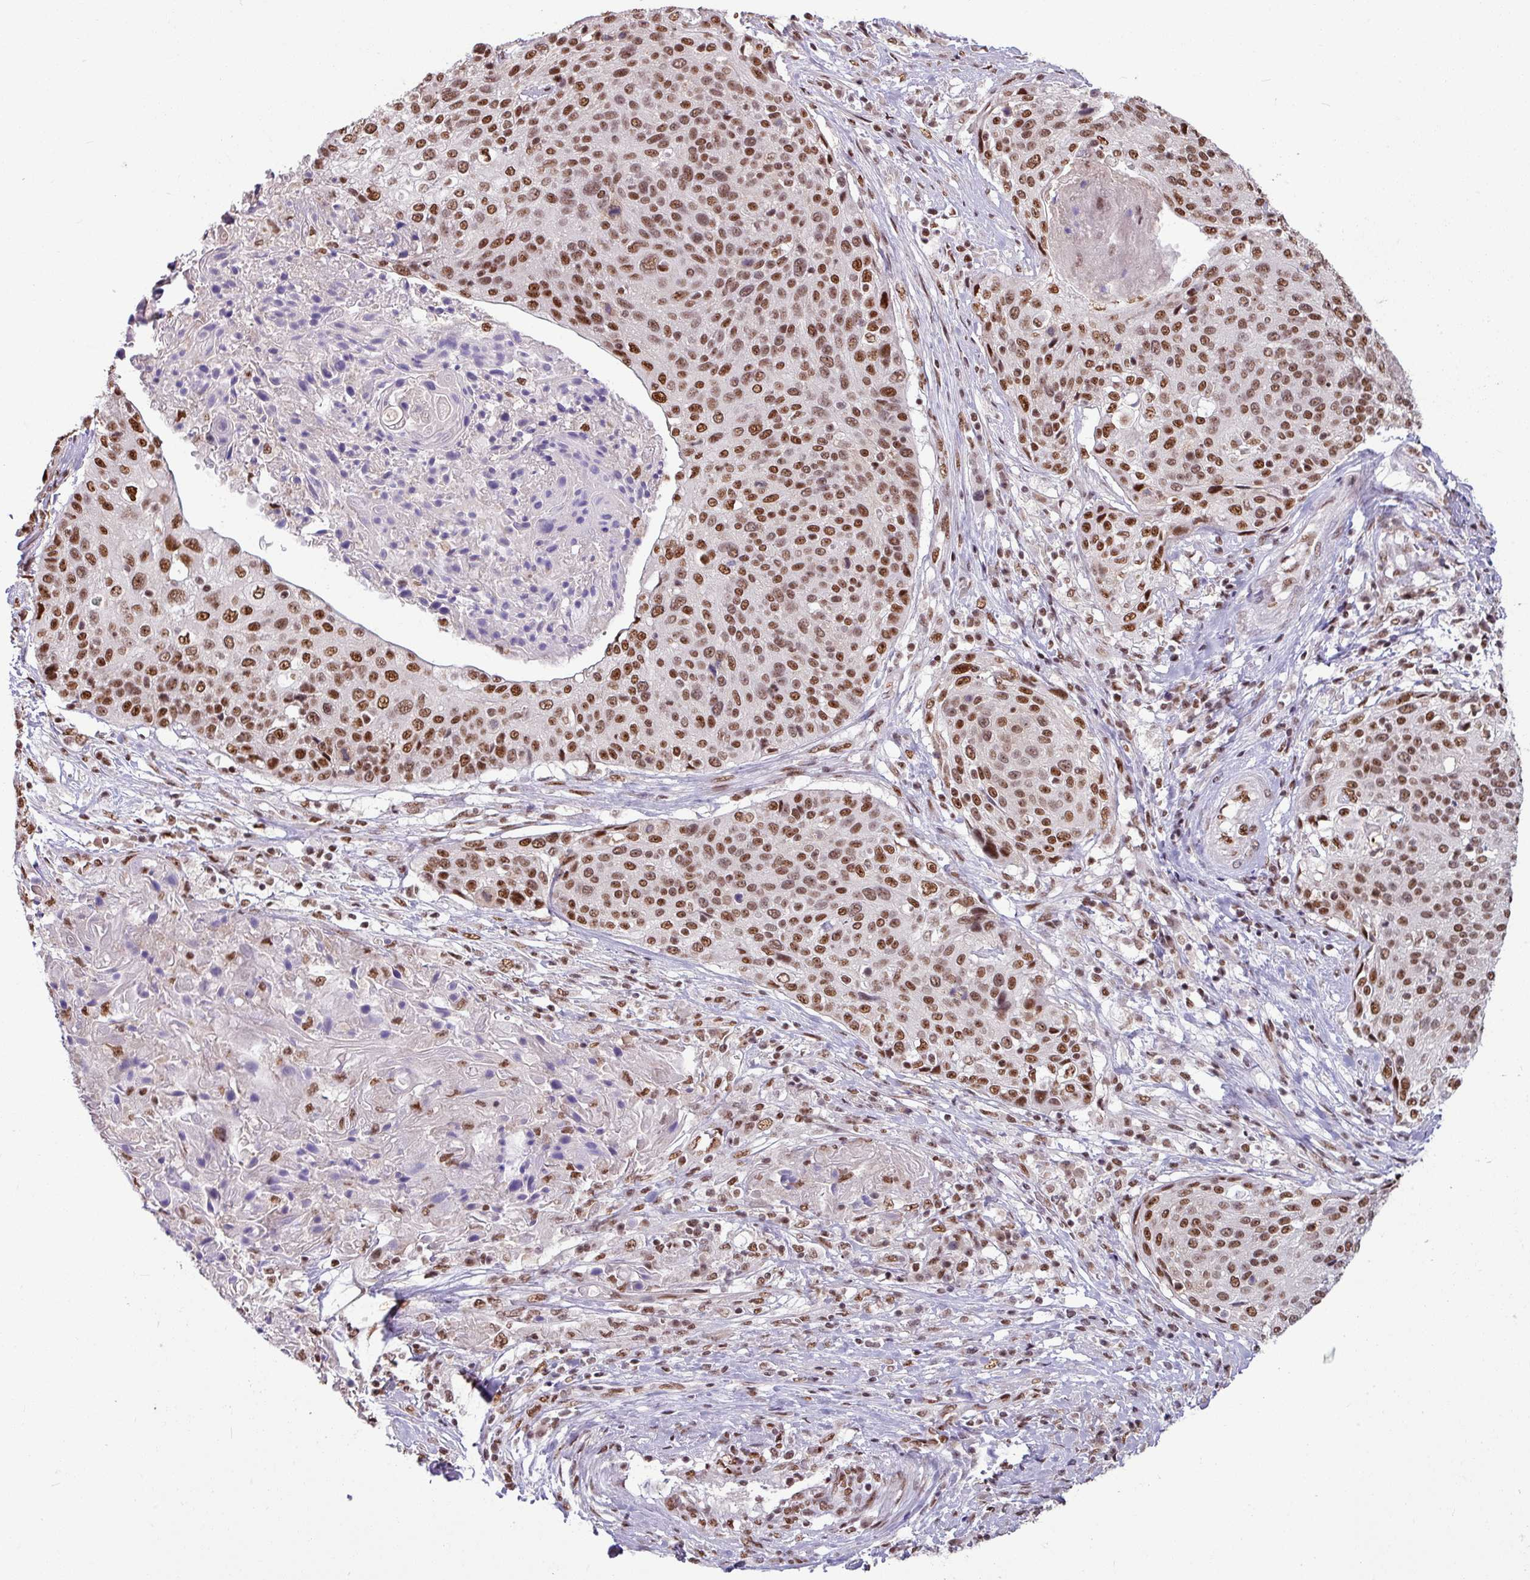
{"staining": {"intensity": "moderate", "quantity": ">75%", "location": "nuclear"}, "tissue": "cervical cancer", "cell_type": "Tumor cells", "image_type": "cancer", "snomed": [{"axis": "morphology", "description": "Squamous cell carcinoma, NOS"}, {"axis": "topography", "description": "Cervix"}], "caption": "Human cervical squamous cell carcinoma stained with a protein marker reveals moderate staining in tumor cells.", "gene": "TDG", "patient": {"sex": "female", "age": 31}}